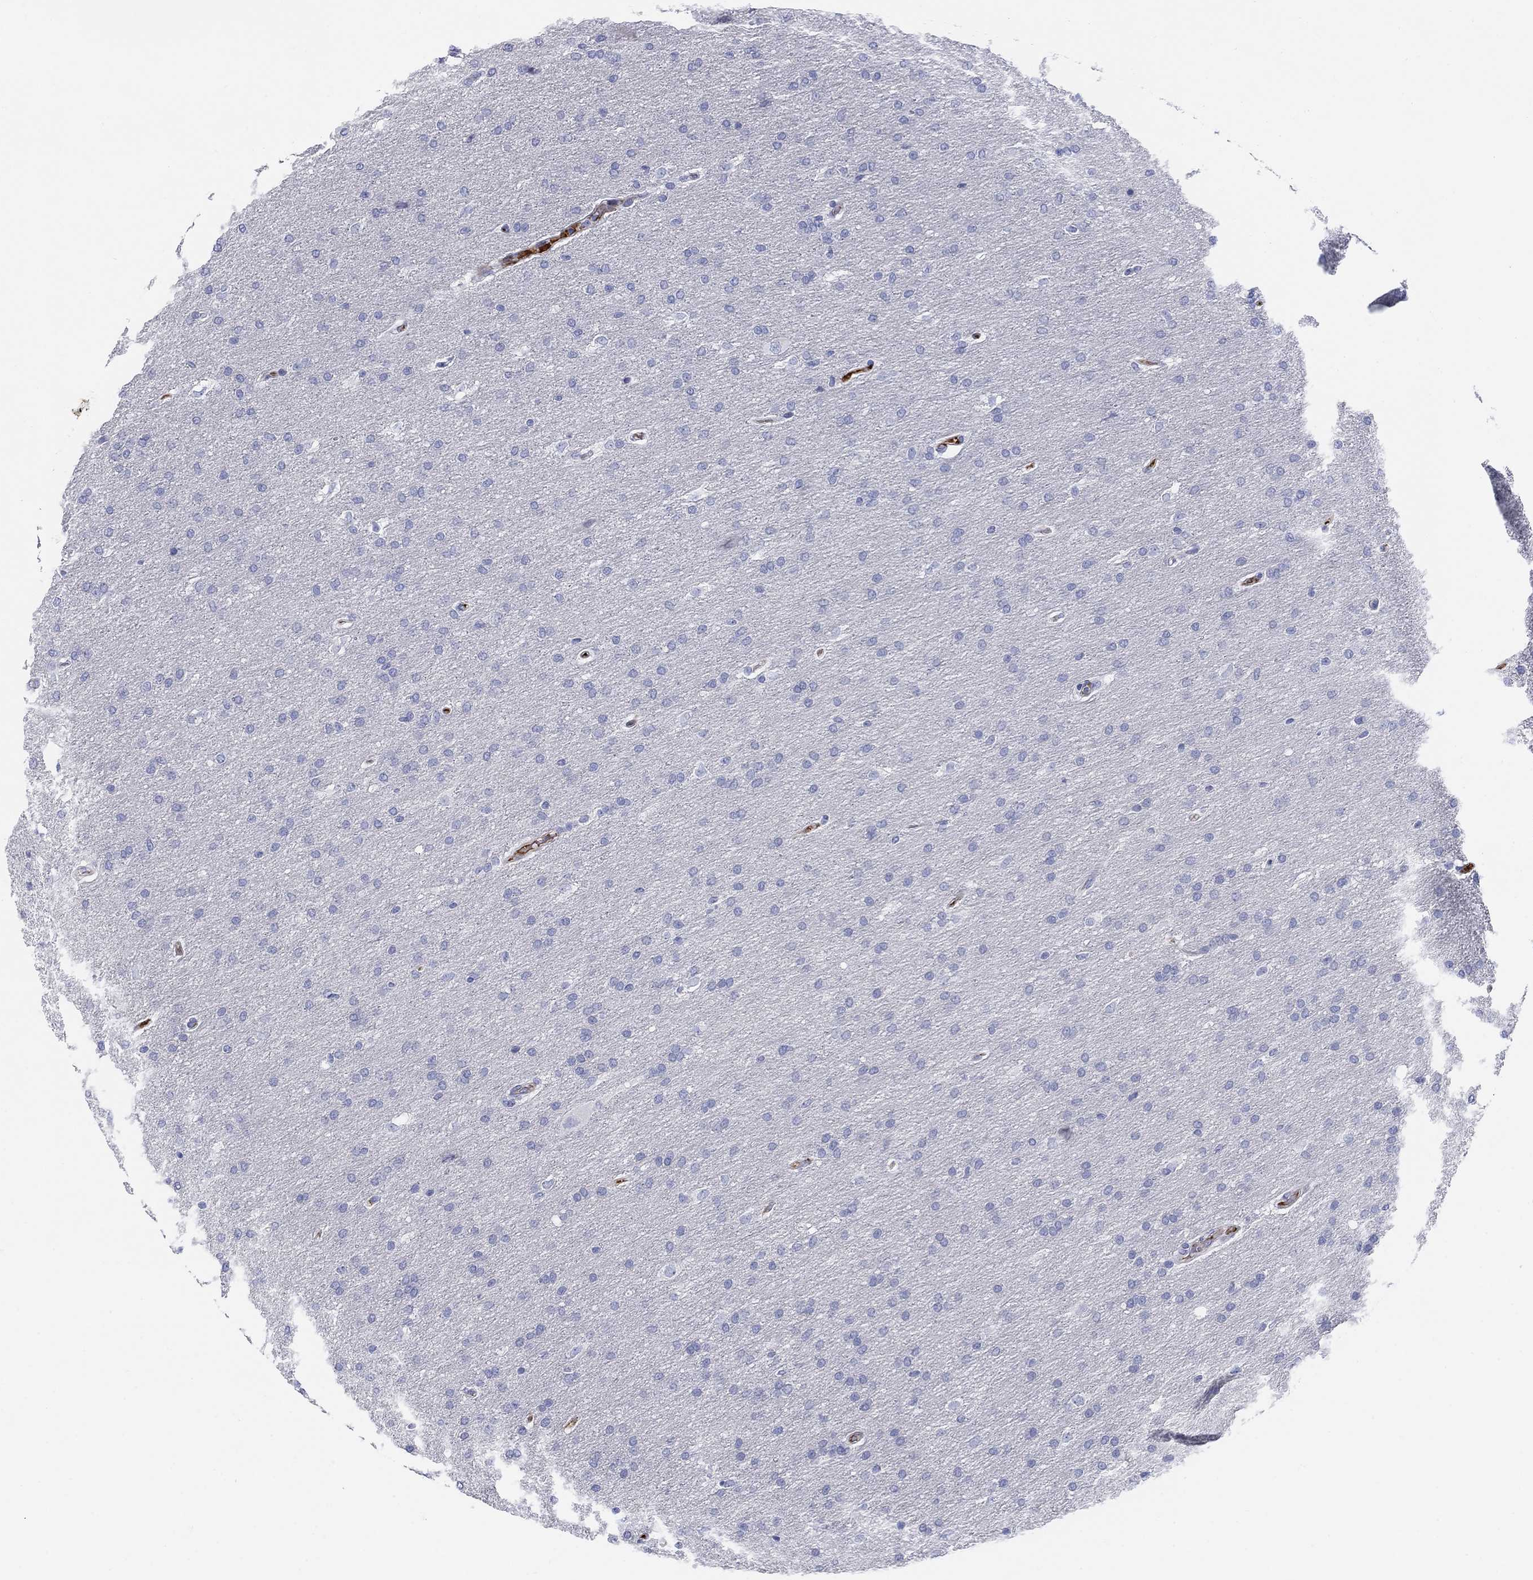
{"staining": {"intensity": "negative", "quantity": "none", "location": "none"}, "tissue": "glioma", "cell_type": "Tumor cells", "image_type": "cancer", "snomed": [{"axis": "morphology", "description": "Glioma, malignant, Low grade"}, {"axis": "topography", "description": "Brain"}], "caption": "Tumor cells show no significant protein expression in malignant low-grade glioma. The staining is performed using DAB (3,3'-diaminobenzidine) brown chromogen with nuclei counter-stained in using hematoxylin.", "gene": "HEATR4", "patient": {"sex": "female", "age": 37}}